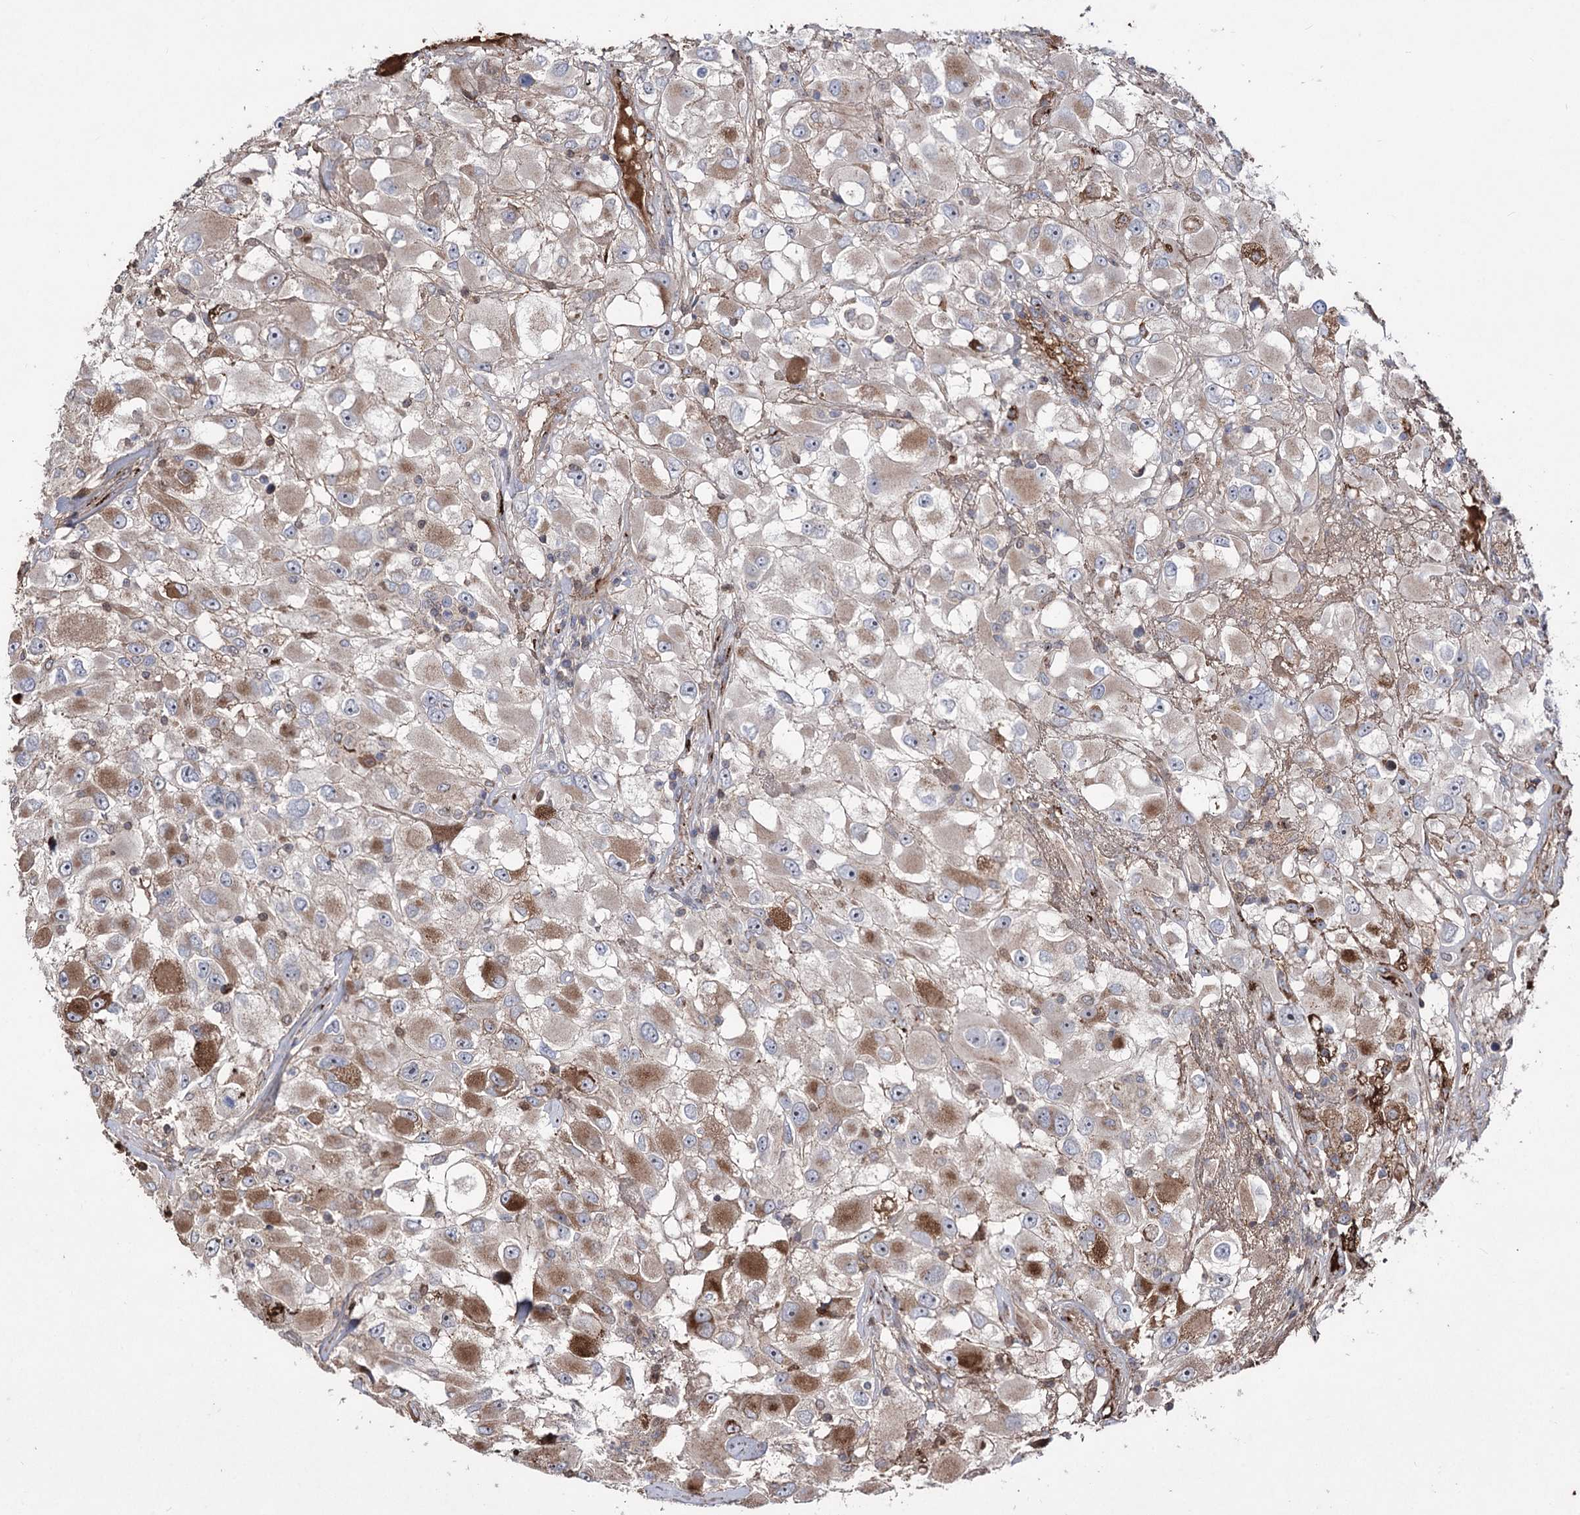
{"staining": {"intensity": "strong", "quantity": "25%-75%", "location": "cytoplasmic/membranous"}, "tissue": "renal cancer", "cell_type": "Tumor cells", "image_type": "cancer", "snomed": [{"axis": "morphology", "description": "Adenocarcinoma, NOS"}, {"axis": "topography", "description": "Kidney"}], "caption": "This photomicrograph displays immunohistochemistry (IHC) staining of human renal adenocarcinoma, with high strong cytoplasmic/membranous staining in about 25%-75% of tumor cells.", "gene": "ARHGAP20", "patient": {"sex": "female", "age": 52}}